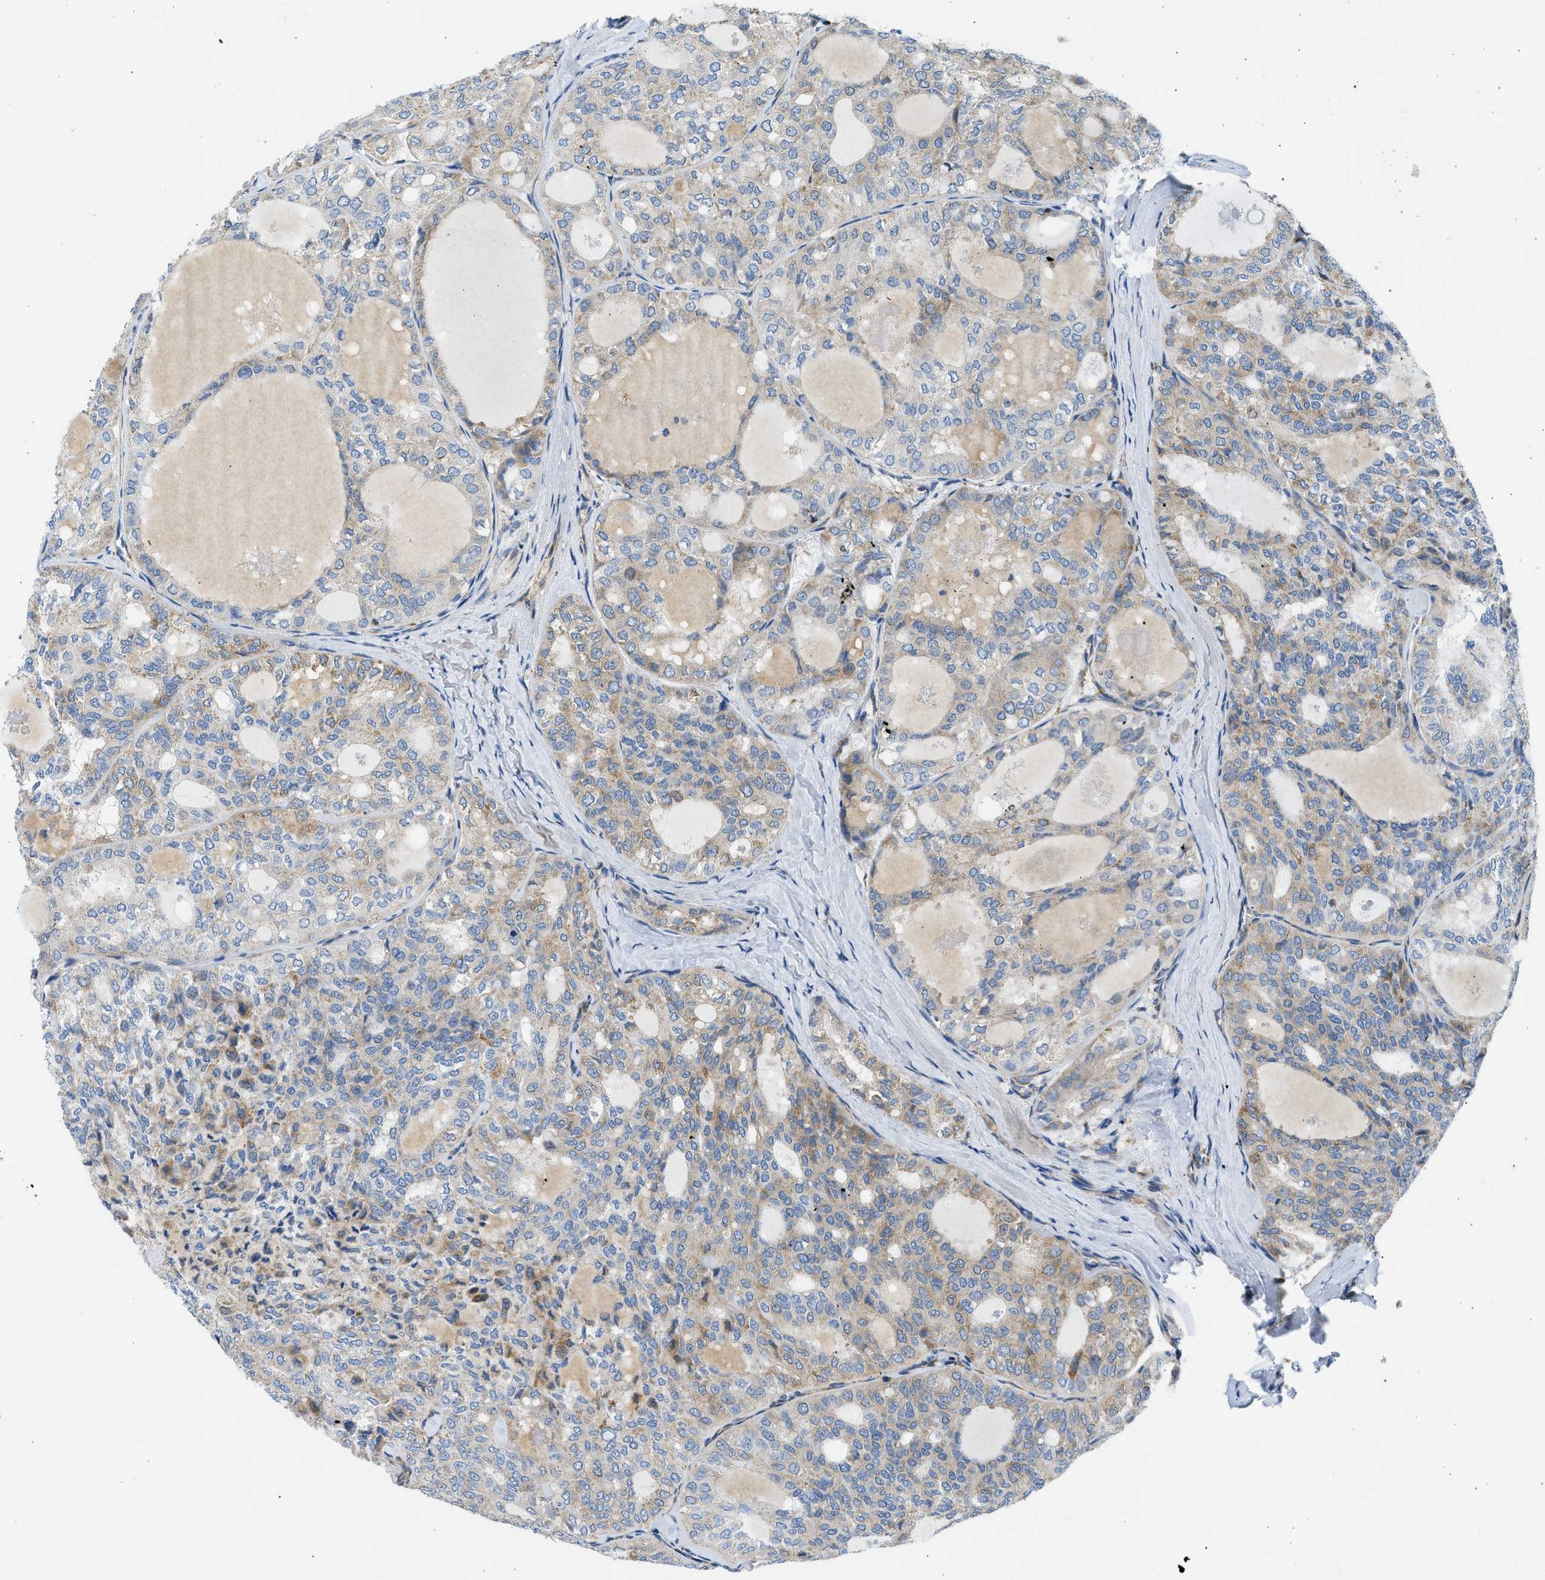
{"staining": {"intensity": "weak", "quantity": ">75%", "location": "cytoplasmic/membranous"}, "tissue": "thyroid cancer", "cell_type": "Tumor cells", "image_type": "cancer", "snomed": [{"axis": "morphology", "description": "Follicular adenoma carcinoma, NOS"}, {"axis": "topography", "description": "Thyroid gland"}], "caption": "About >75% of tumor cells in human thyroid follicular adenoma carcinoma show weak cytoplasmic/membranous protein positivity as visualized by brown immunohistochemical staining.", "gene": "CAMKK2", "patient": {"sex": "male", "age": 75}}